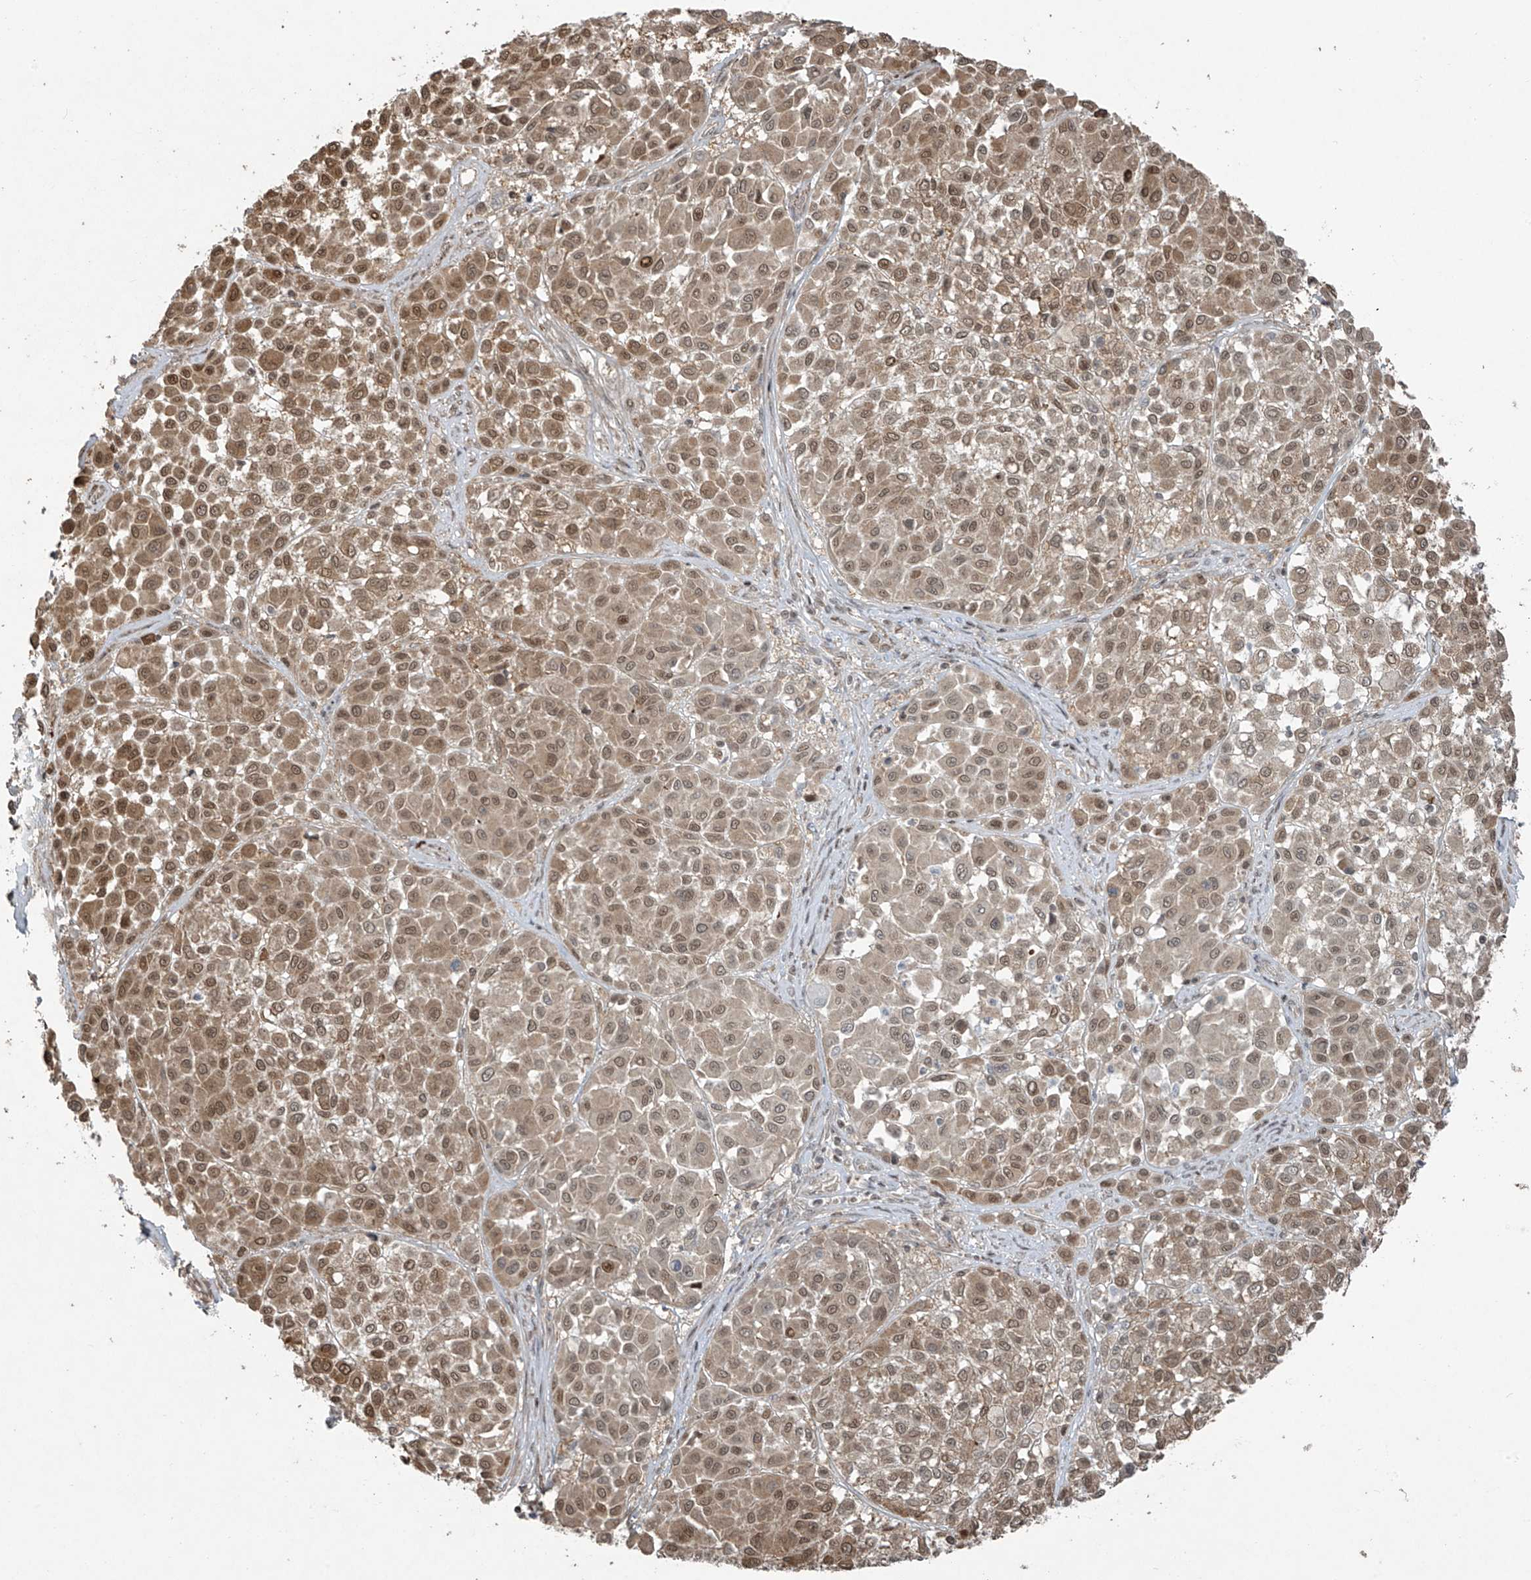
{"staining": {"intensity": "moderate", "quantity": ">75%", "location": "cytoplasmic/membranous,nuclear"}, "tissue": "melanoma", "cell_type": "Tumor cells", "image_type": "cancer", "snomed": [{"axis": "morphology", "description": "Malignant melanoma, Metastatic site"}, {"axis": "topography", "description": "Soft tissue"}], "caption": "Immunohistochemical staining of melanoma displays medium levels of moderate cytoplasmic/membranous and nuclear staining in approximately >75% of tumor cells.", "gene": "TTC22", "patient": {"sex": "male", "age": 41}}